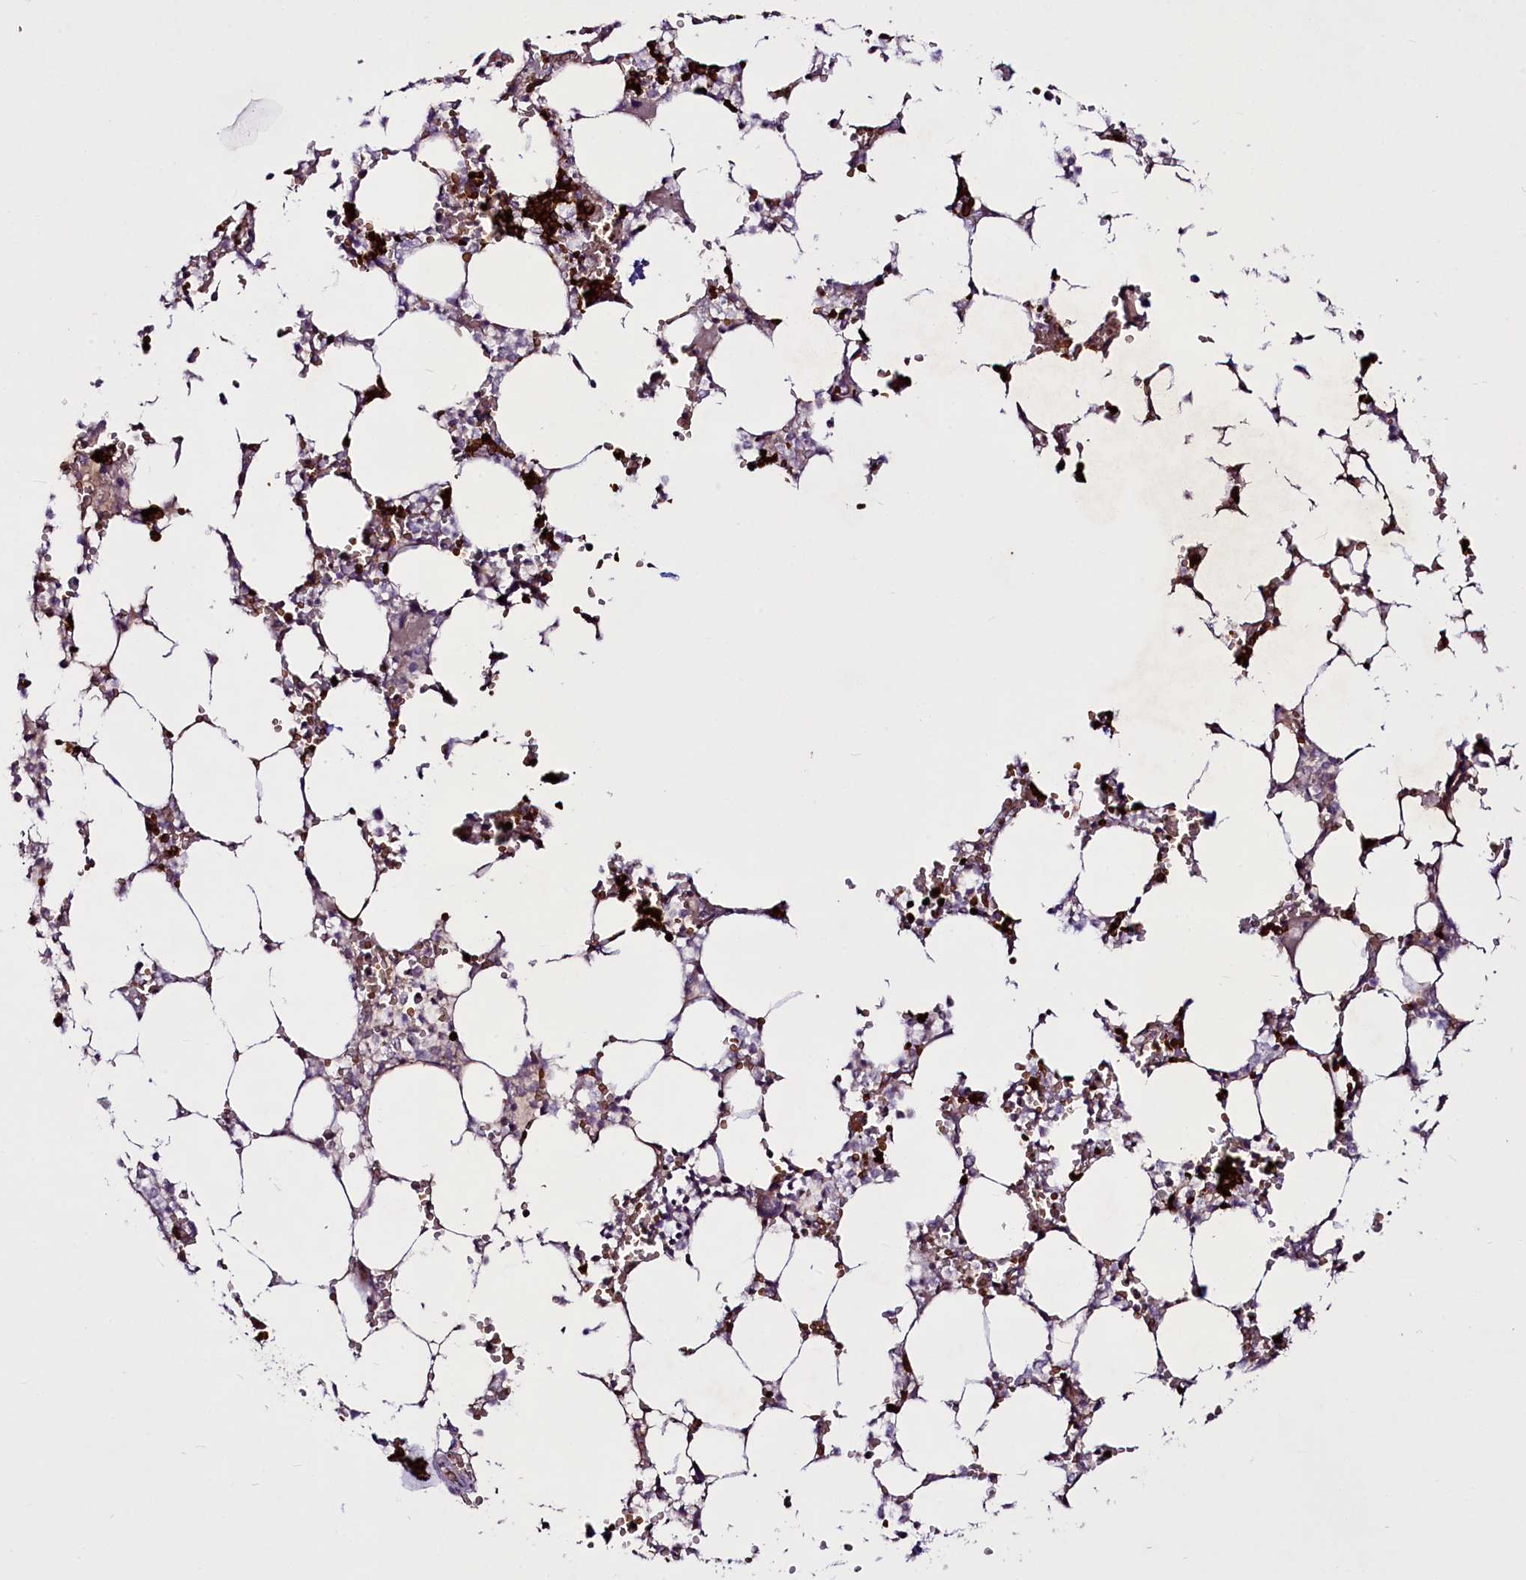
{"staining": {"intensity": "strong", "quantity": "25%-75%", "location": "cytoplasmic/membranous"}, "tissue": "bone marrow", "cell_type": "Hematopoietic cells", "image_type": "normal", "snomed": [{"axis": "morphology", "description": "Normal tissue, NOS"}, {"axis": "topography", "description": "Bone marrow"}], "caption": "DAB immunohistochemical staining of normal human bone marrow shows strong cytoplasmic/membranous protein staining in about 25%-75% of hematopoietic cells. (IHC, brightfield microscopy, high magnification).", "gene": "SUSD3", "patient": {"sex": "male", "age": 64}}